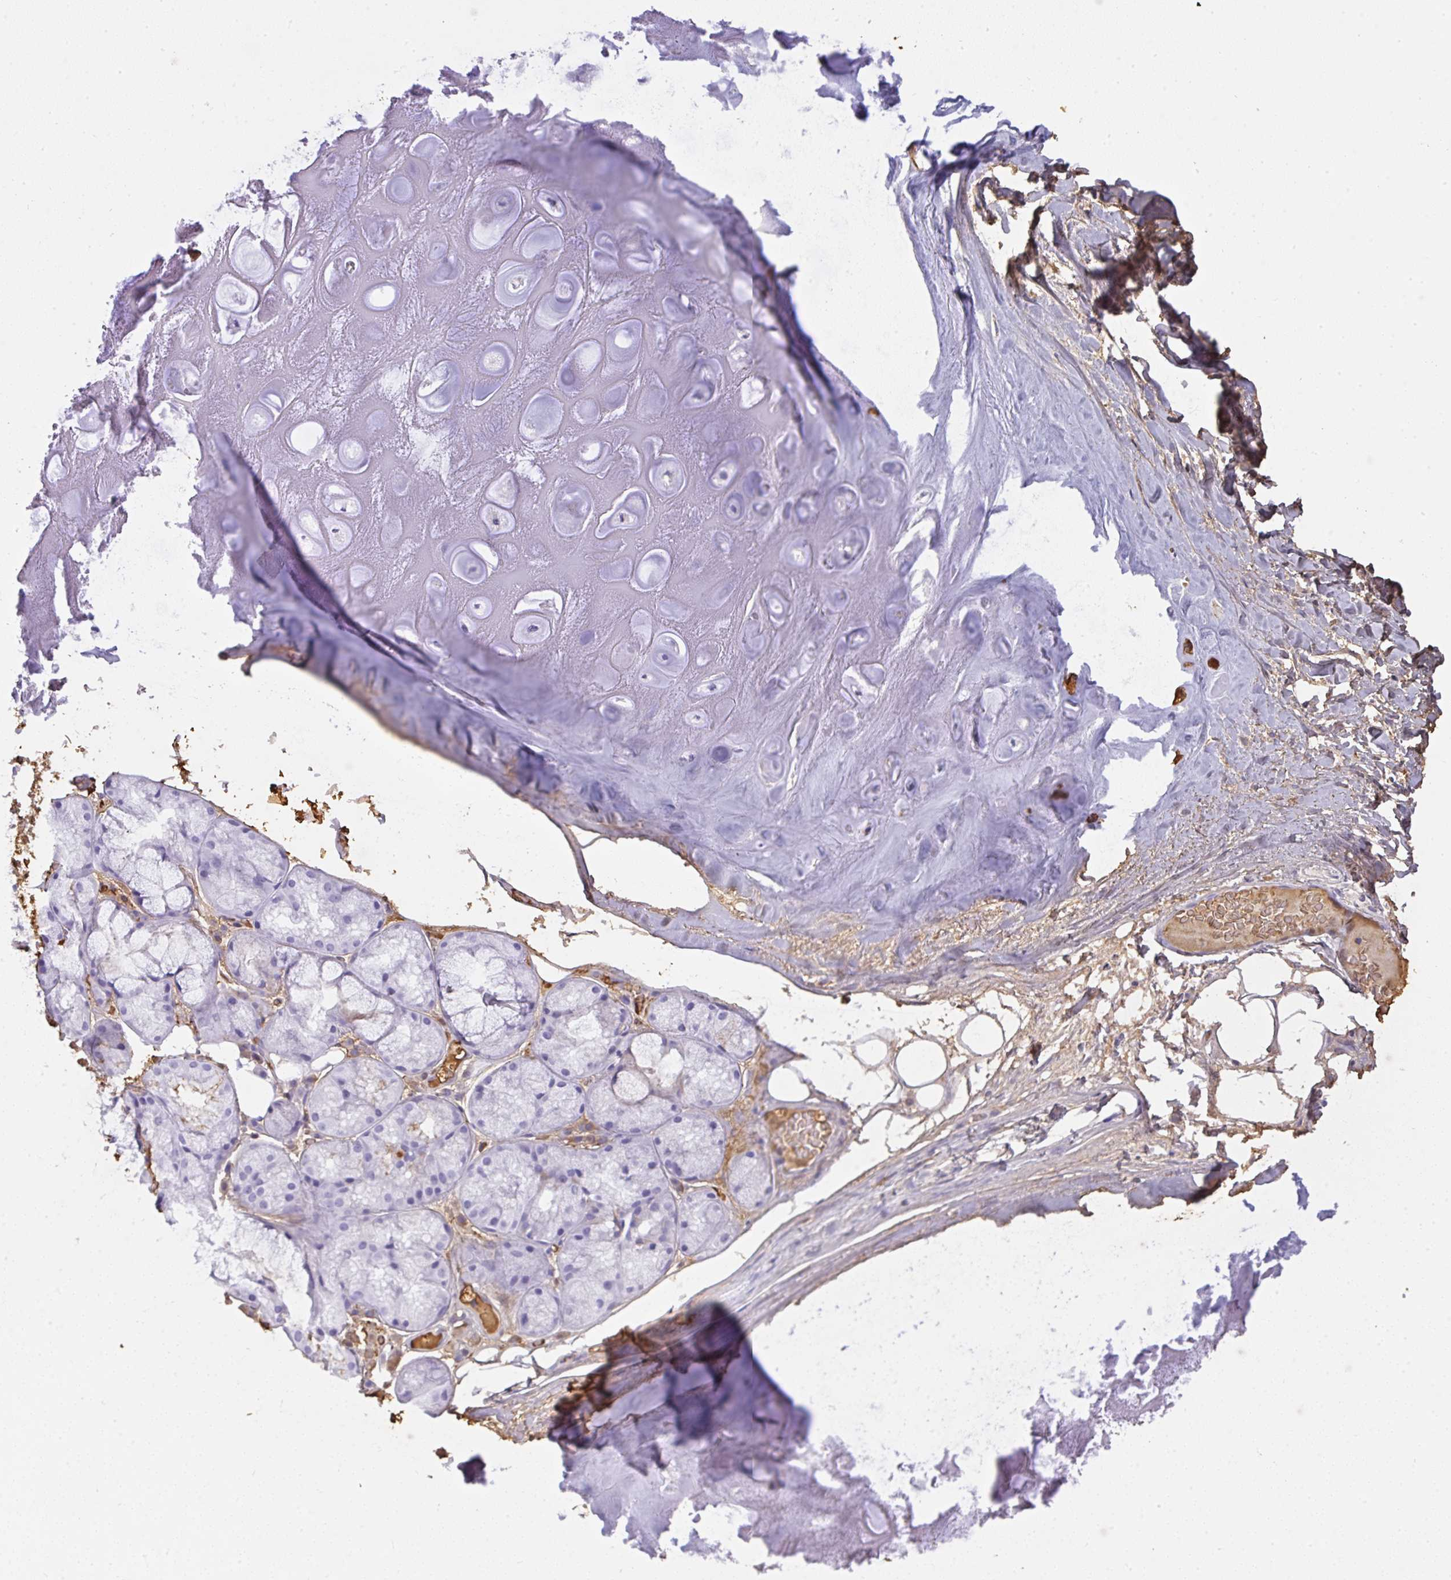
{"staining": {"intensity": "negative", "quantity": "none", "location": "none"}, "tissue": "adipose tissue", "cell_type": "Adipocytes", "image_type": "normal", "snomed": [{"axis": "morphology", "description": "Normal tissue, NOS"}, {"axis": "topography", "description": "Lymph node"}, {"axis": "topography", "description": "Cartilage tissue"}, {"axis": "topography", "description": "Nasopharynx"}], "caption": "This is an IHC micrograph of benign adipose tissue. There is no expression in adipocytes.", "gene": "SMYD5", "patient": {"sex": "male", "age": 63}}